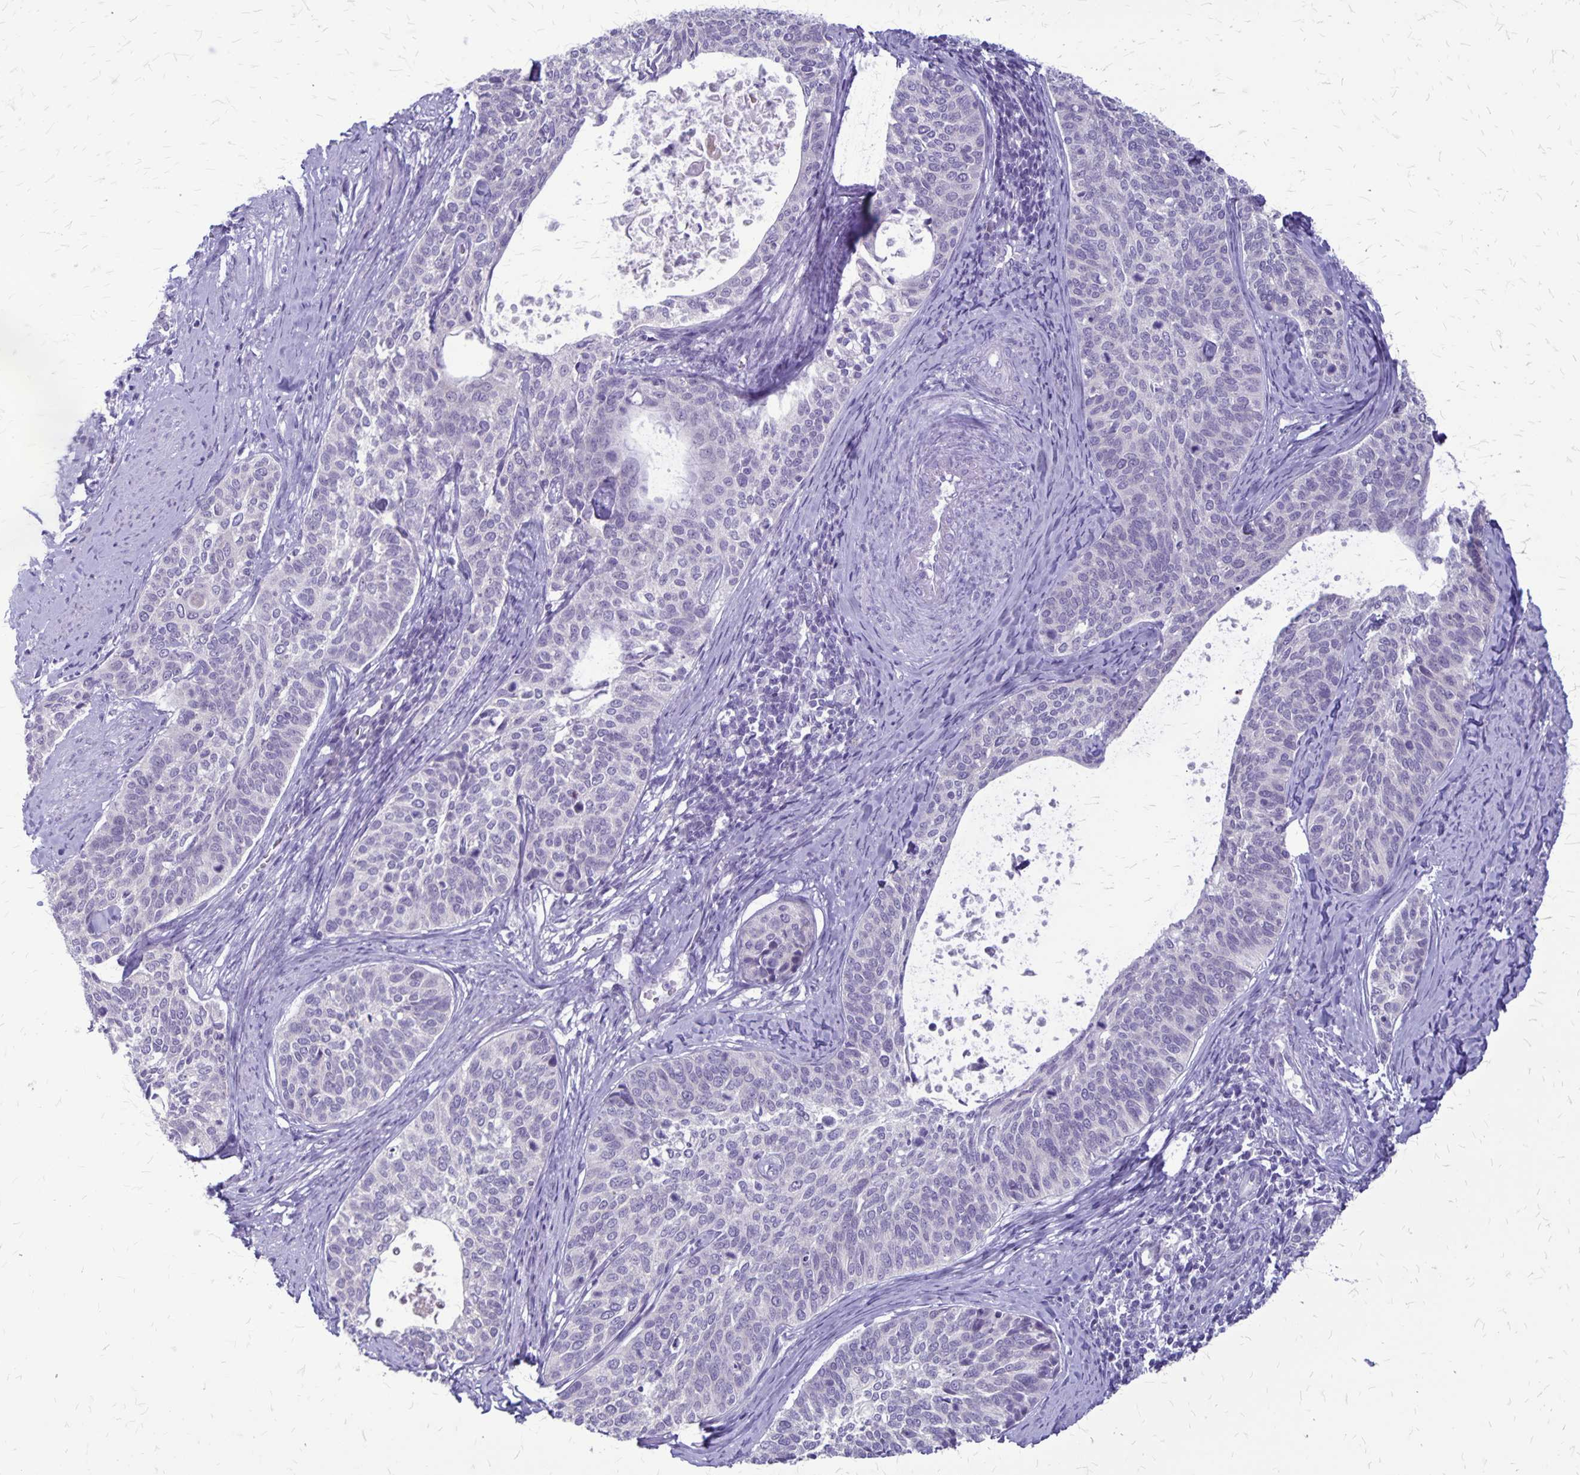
{"staining": {"intensity": "negative", "quantity": "none", "location": "none"}, "tissue": "cervical cancer", "cell_type": "Tumor cells", "image_type": "cancer", "snomed": [{"axis": "morphology", "description": "Squamous cell carcinoma, NOS"}, {"axis": "topography", "description": "Cervix"}], "caption": "Photomicrograph shows no significant protein expression in tumor cells of squamous cell carcinoma (cervical).", "gene": "PLXNB3", "patient": {"sex": "female", "age": 69}}